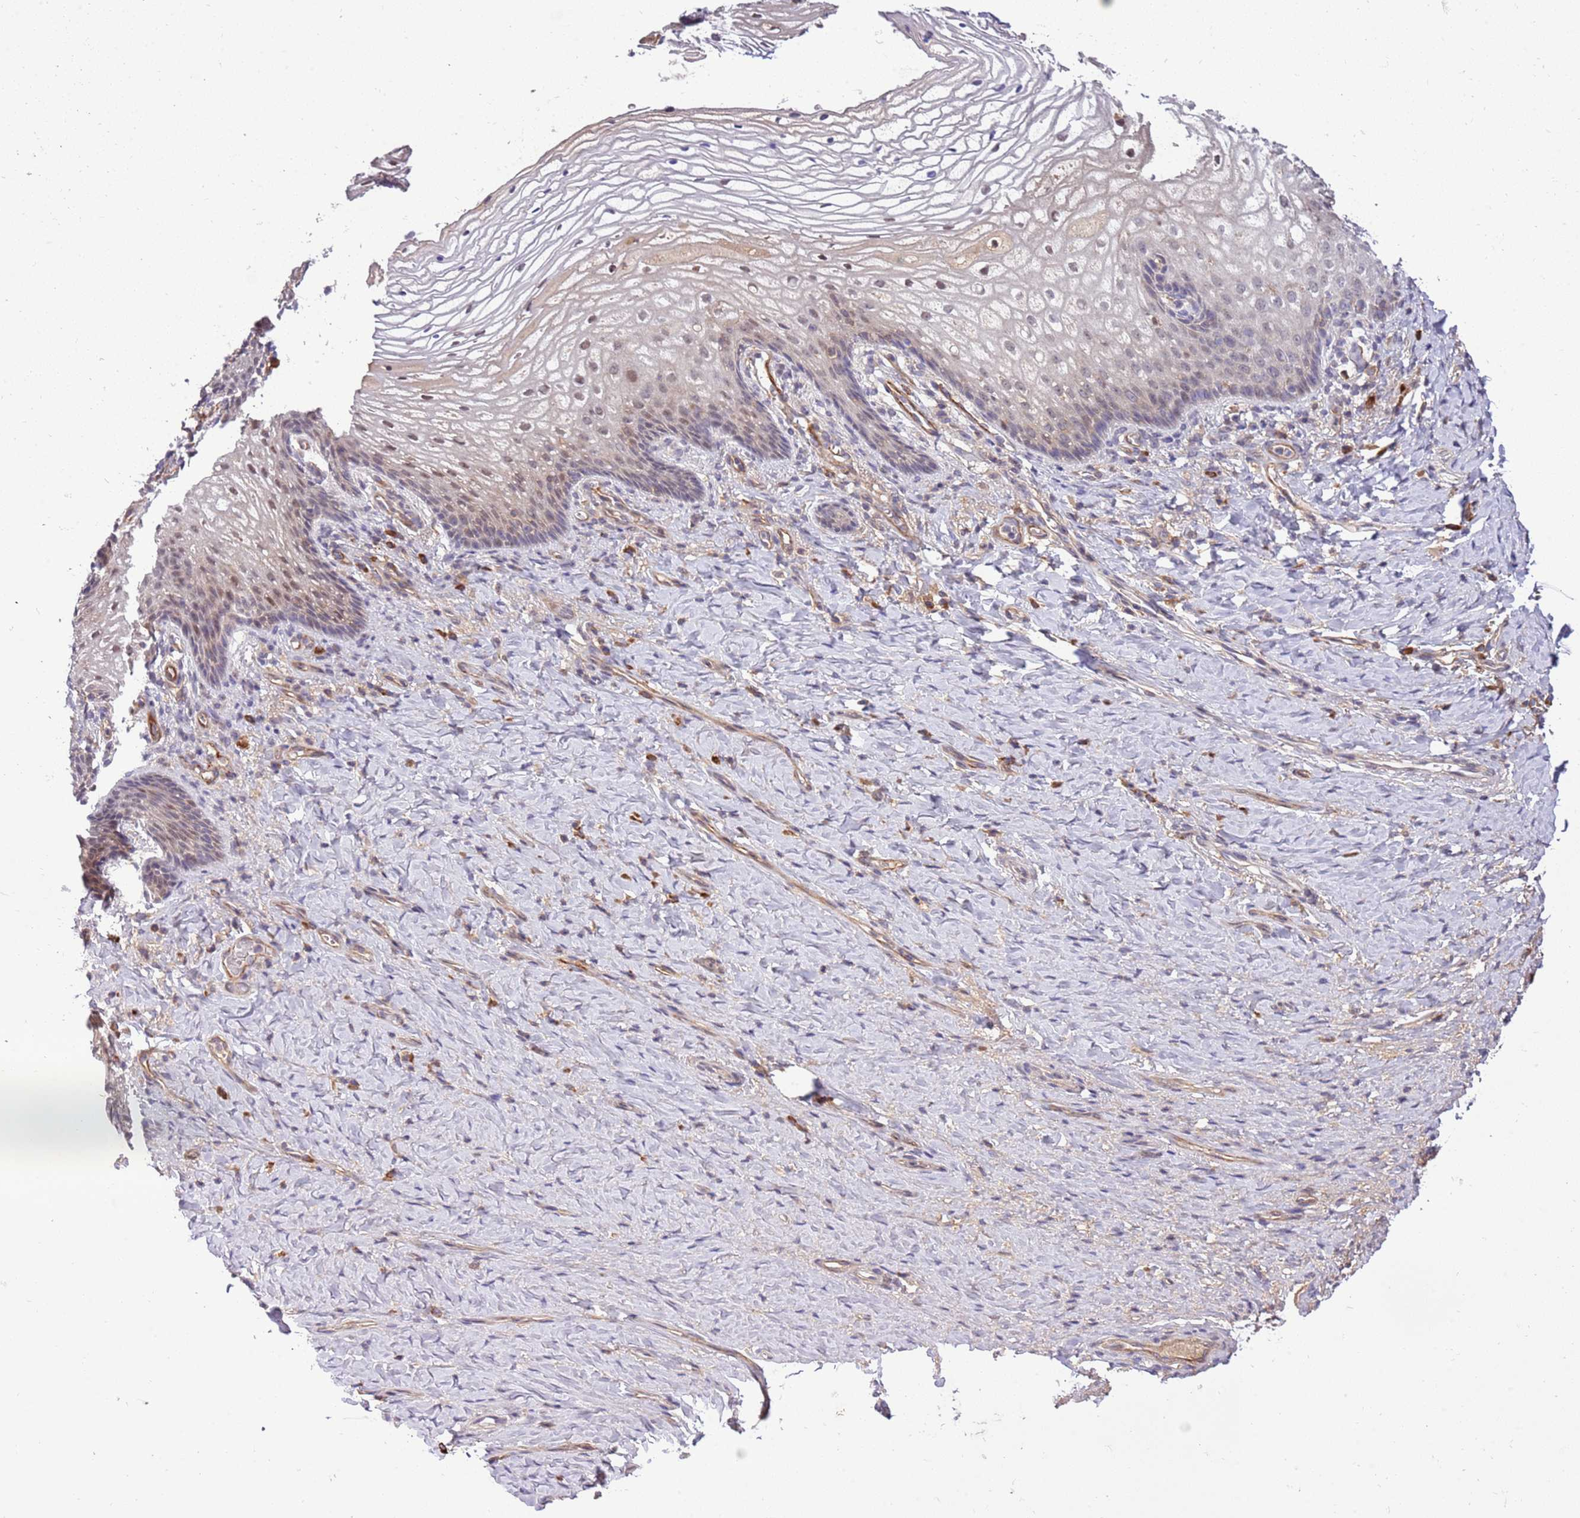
{"staining": {"intensity": "weak", "quantity": "<25%", "location": "cytoplasmic/membranous,nuclear"}, "tissue": "vagina", "cell_type": "Squamous epithelial cells", "image_type": "normal", "snomed": [{"axis": "morphology", "description": "Normal tissue, NOS"}, {"axis": "topography", "description": "Vagina"}], "caption": "High power microscopy image of an immunohistochemistry histopathology image of normal vagina, revealing no significant expression in squamous epithelial cells.", "gene": "MAGEF1", "patient": {"sex": "female", "age": 60}}